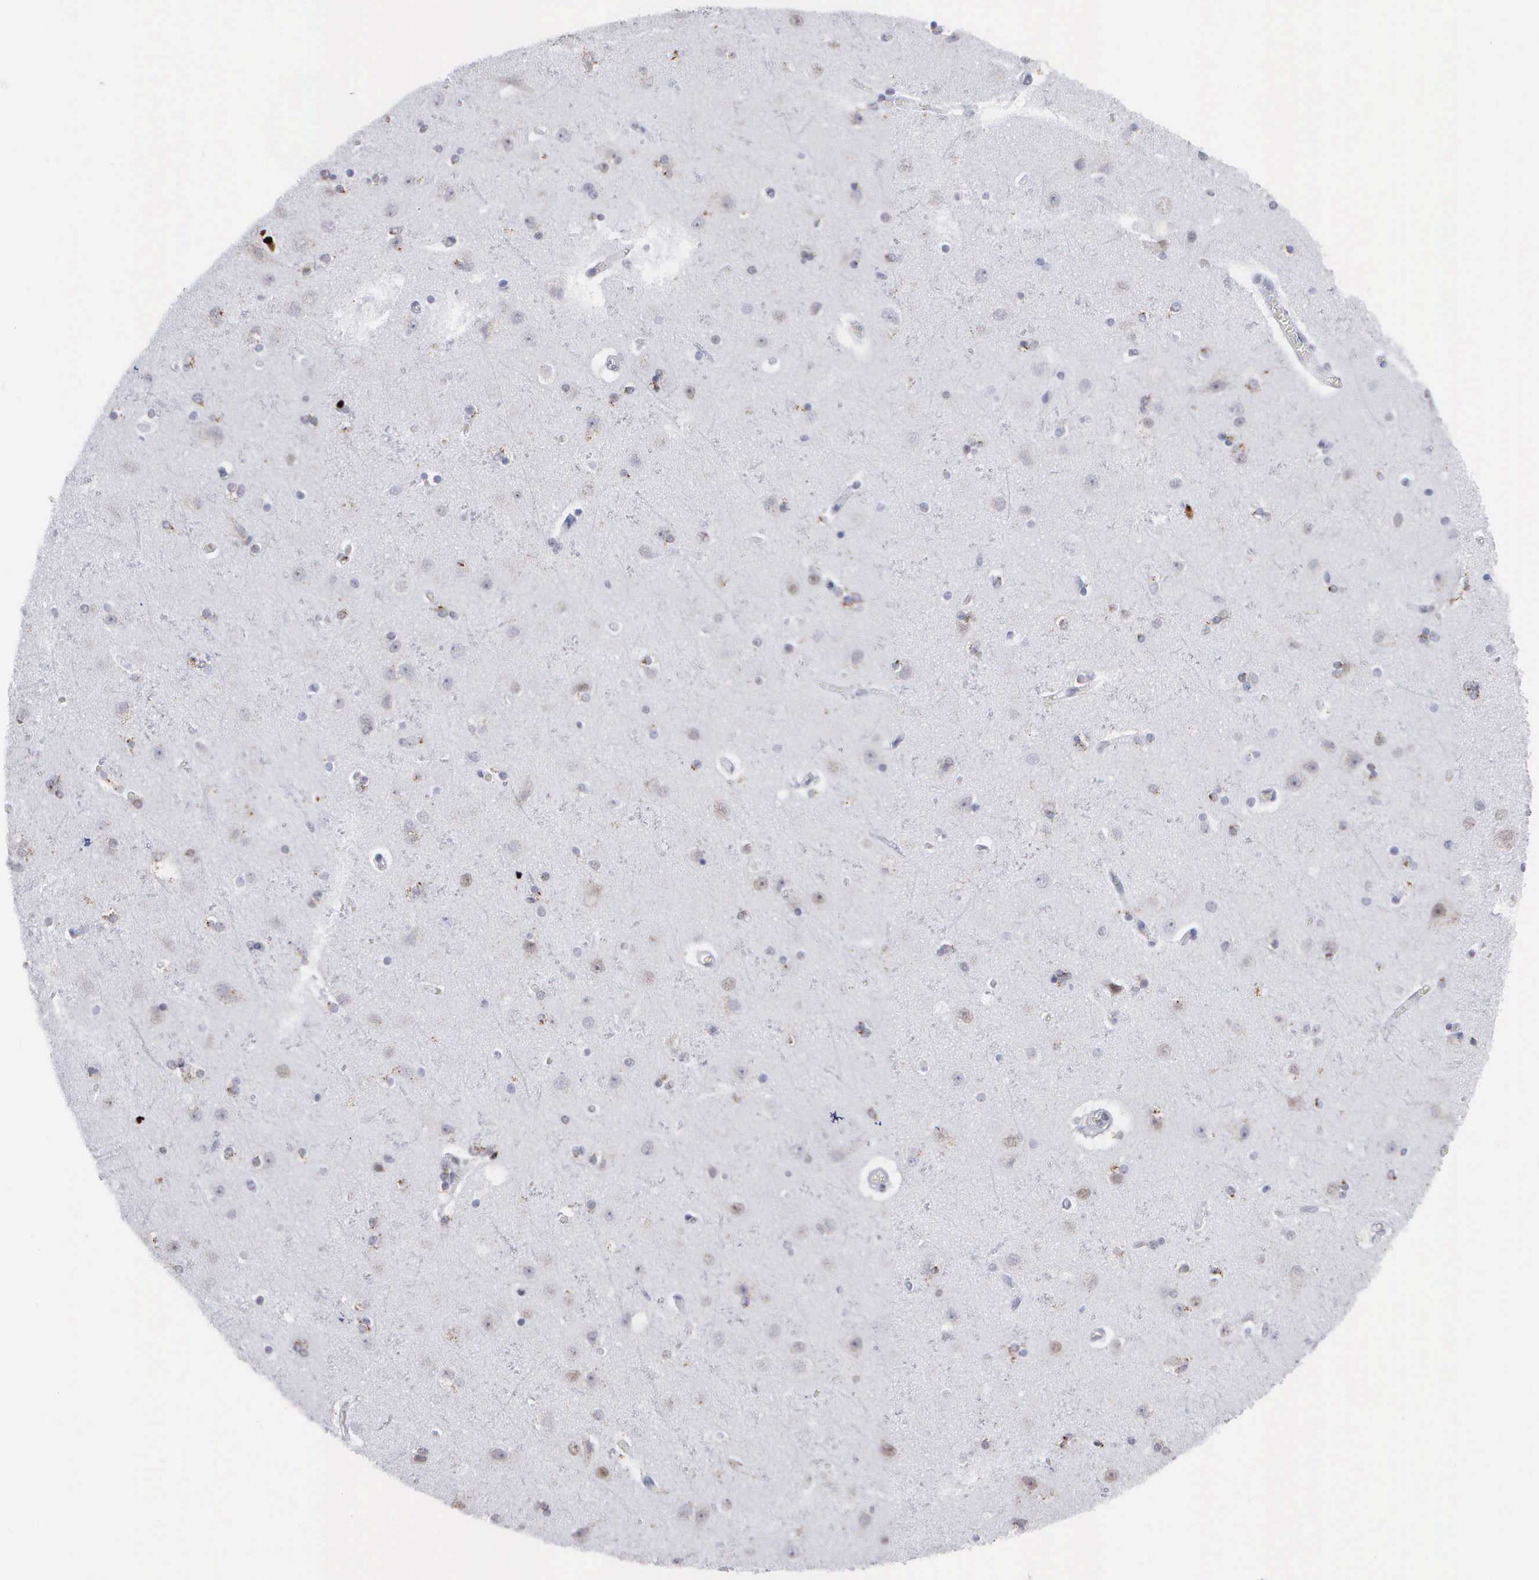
{"staining": {"intensity": "negative", "quantity": "none", "location": "none"}, "tissue": "cerebral cortex", "cell_type": "Endothelial cells", "image_type": "normal", "snomed": [{"axis": "morphology", "description": "Normal tissue, NOS"}, {"axis": "topography", "description": "Cerebral cortex"}], "caption": "IHC of unremarkable cerebral cortex demonstrates no expression in endothelial cells.", "gene": "SPIN3", "patient": {"sex": "female", "age": 54}}